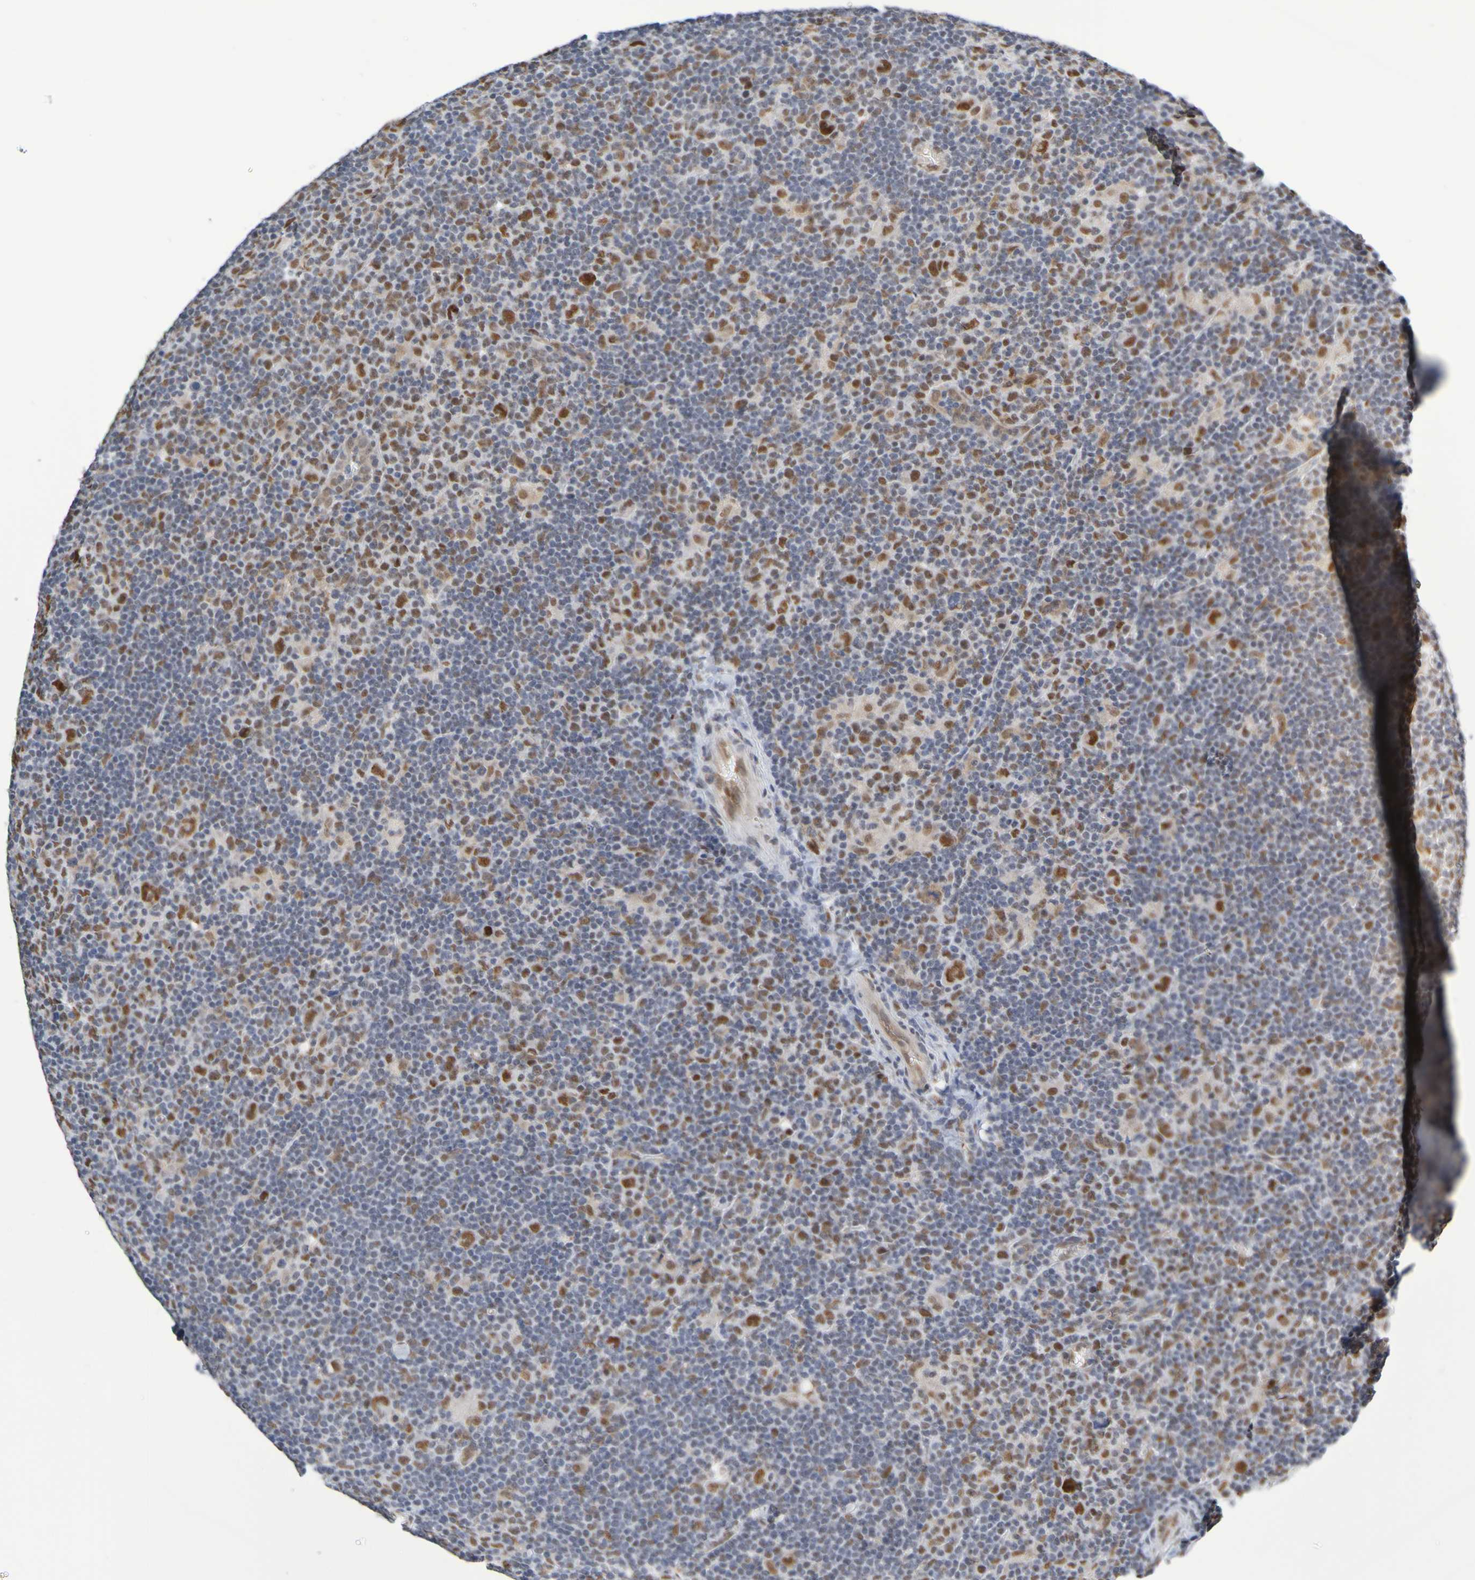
{"staining": {"intensity": "moderate", "quantity": ">75%", "location": "nuclear"}, "tissue": "lymphoma", "cell_type": "Tumor cells", "image_type": "cancer", "snomed": [{"axis": "morphology", "description": "Hodgkin's disease, NOS"}, {"axis": "topography", "description": "Lymph node"}], "caption": "Immunohistochemistry (IHC) image of human Hodgkin's disease stained for a protein (brown), which shows medium levels of moderate nuclear expression in approximately >75% of tumor cells.", "gene": "HDAC2", "patient": {"sex": "female", "age": 57}}